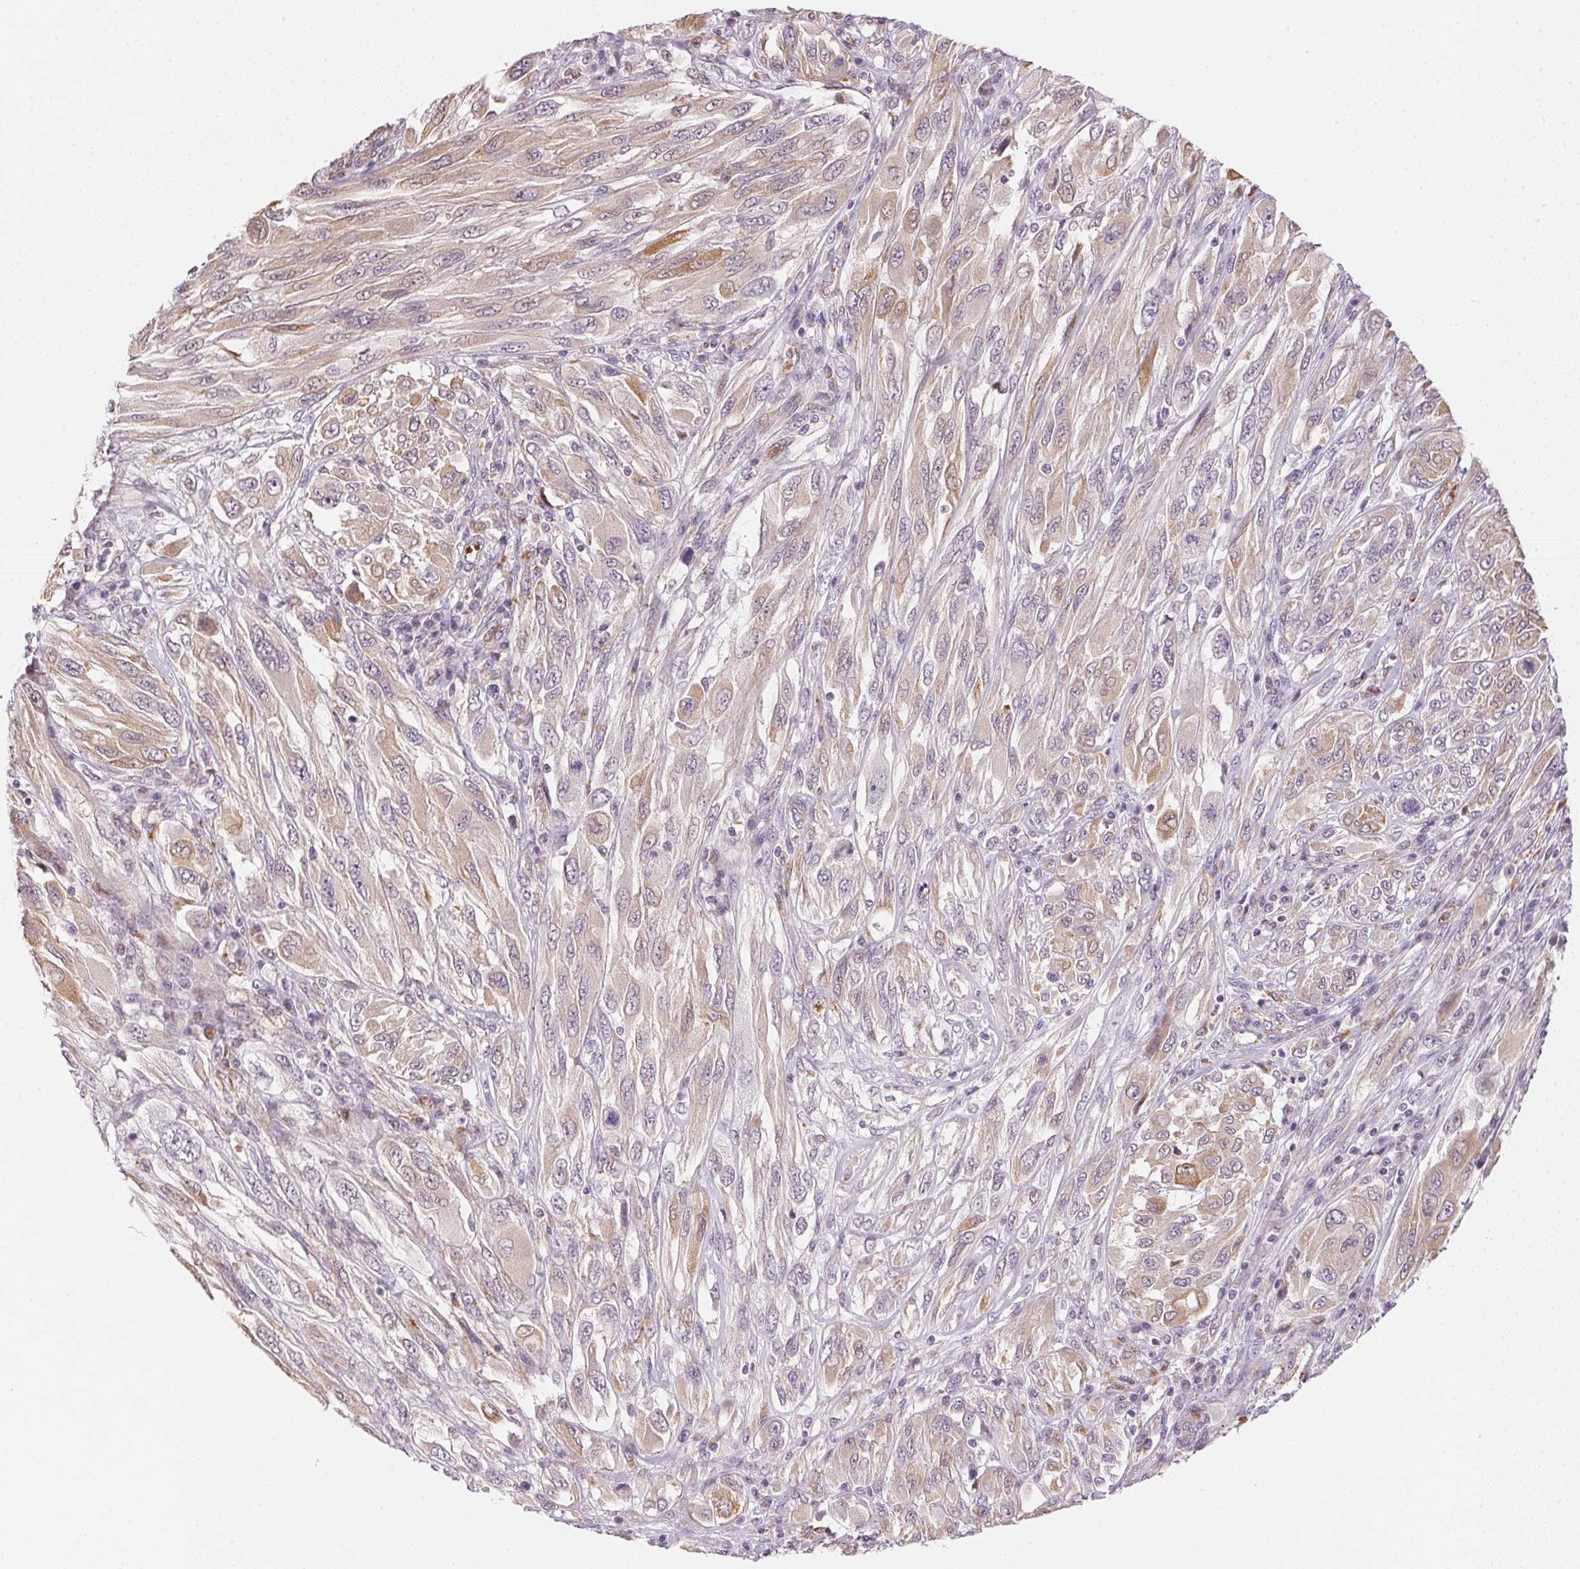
{"staining": {"intensity": "weak", "quantity": "25%-75%", "location": "cytoplasmic/membranous"}, "tissue": "melanoma", "cell_type": "Tumor cells", "image_type": "cancer", "snomed": [{"axis": "morphology", "description": "Malignant melanoma, NOS"}, {"axis": "topography", "description": "Skin"}], "caption": "A high-resolution image shows immunohistochemistry staining of melanoma, which shows weak cytoplasmic/membranous positivity in about 25%-75% of tumor cells.", "gene": "METTL13", "patient": {"sex": "female", "age": 91}}